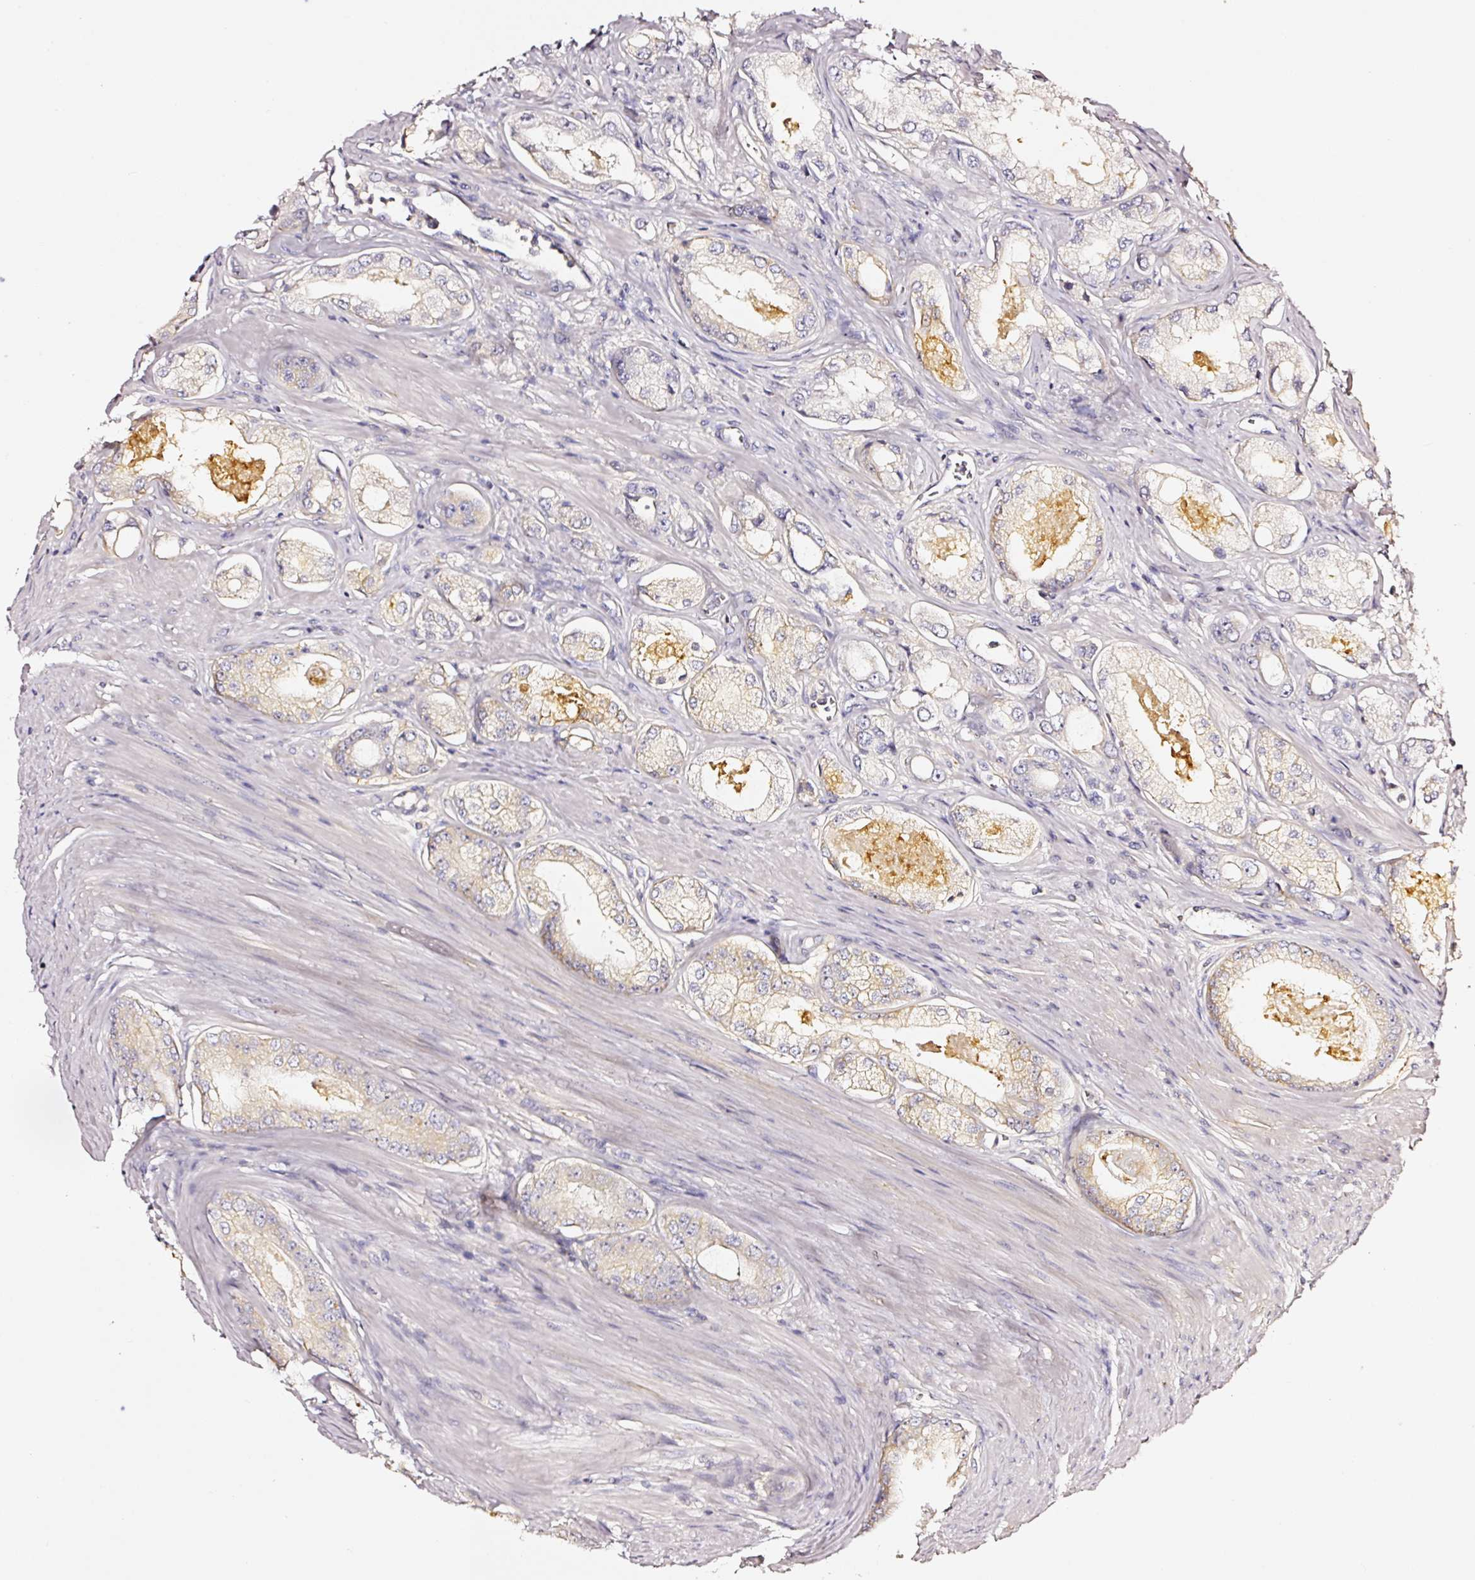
{"staining": {"intensity": "weak", "quantity": "<25%", "location": "cytoplasmic/membranous"}, "tissue": "prostate cancer", "cell_type": "Tumor cells", "image_type": "cancer", "snomed": [{"axis": "morphology", "description": "Adenocarcinoma, Low grade"}, {"axis": "topography", "description": "Prostate"}], "caption": "An image of low-grade adenocarcinoma (prostate) stained for a protein reveals no brown staining in tumor cells.", "gene": "CD47", "patient": {"sex": "male", "age": 68}}